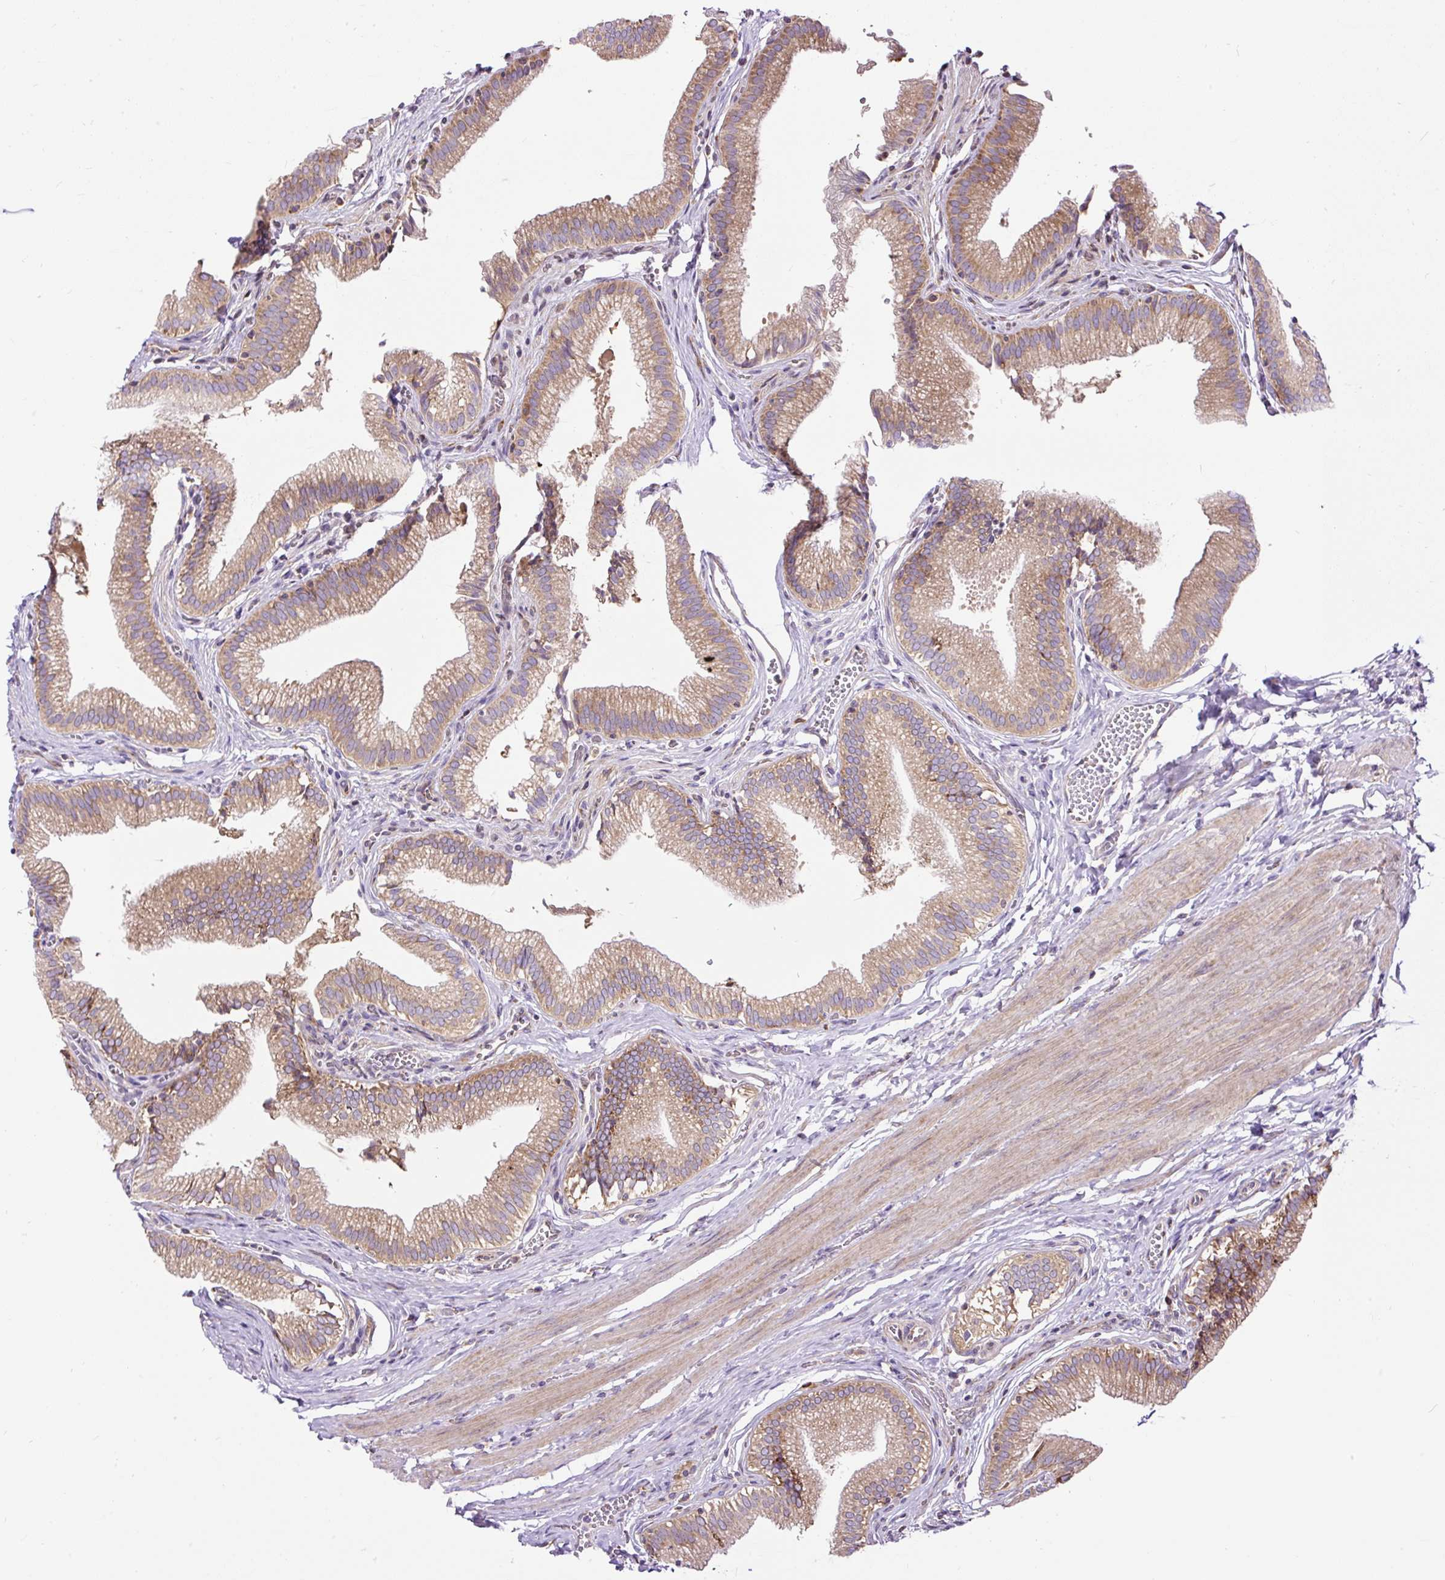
{"staining": {"intensity": "moderate", "quantity": ">75%", "location": "cytoplasmic/membranous"}, "tissue": "gallbladder", "cell_type": "Glandular cells", "image_type": "normal", "snomed": [{"axis": "morphology", "description": "Normal tissue, NOS"}, {"axis": "topography", "description": "Gallbladder"}, {"axis": "topography", "description": "Peripheral nerve tissue"}], "caption": "An image of human gallbladder stained for a protein demonstrates moderate cytoplasmic/membranous brown staining in glandular cells.", "gene": "RPS5", "patient": {"sex": "male", "age": 17}}